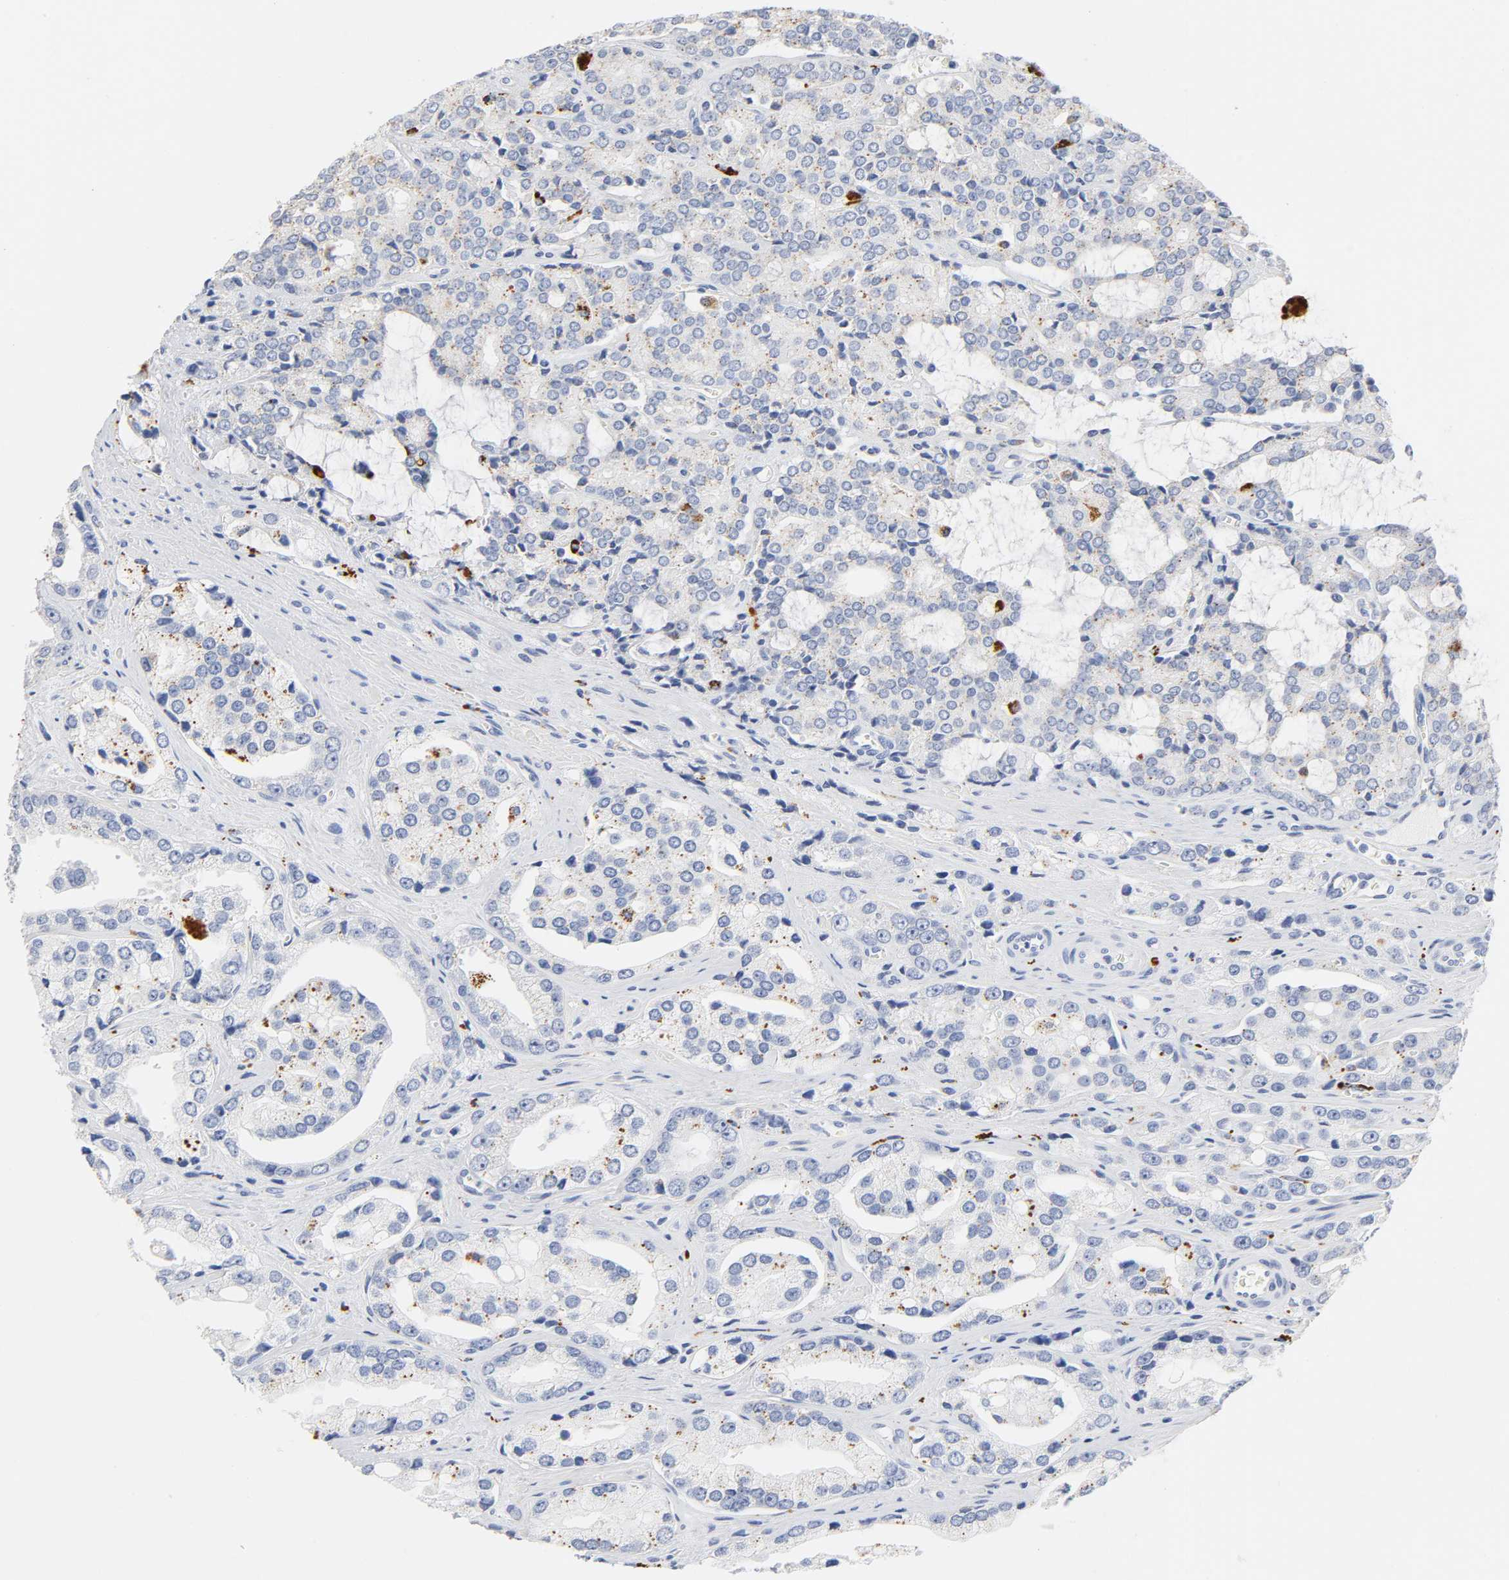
{"staining": {"intensity": "moderate", "quantity": "<25%", "location": "cytoplasmic/membranous"}, "tissue": "prostate cancer", "cell_type": "Tumor cells", "image_type": "cancer", "snomed": [{"axis": "morphology", "description": "Adenocarcinoma, High grade"}, {"axis": "topography", "description": "Prostate"}], "caption": "Human prostate cancer stained with a protein marker displays moderate staining in tumor cells.", "gene": "PLP1", "patient": {"sex": "male", "age": 67}}